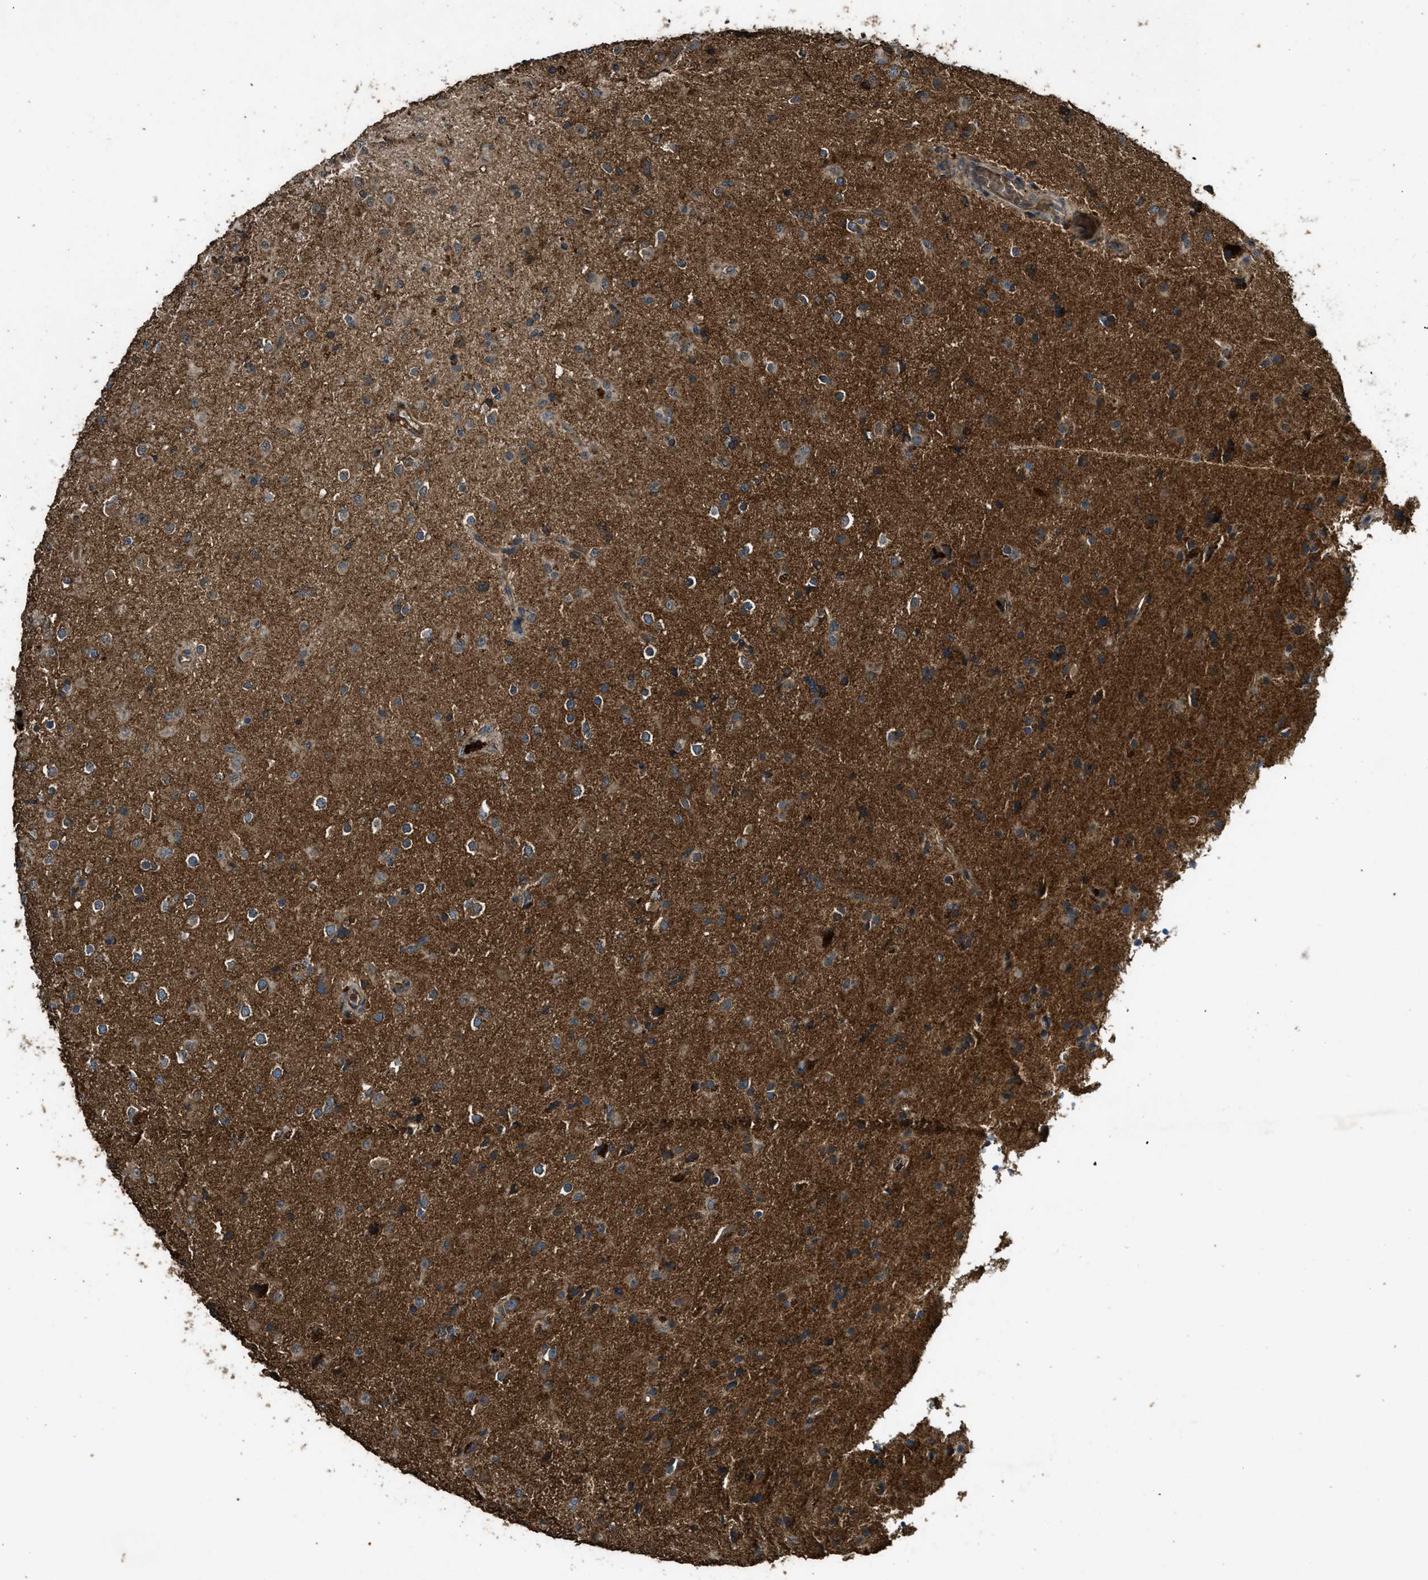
{"staining": {"intensity": "moderate", "quantity": ">75%", "location": "cytoplasmic/membranous"}, "tissue": "glioma", "cell_type": "Tumor cells", "image_type": "cancer", "snomed": [{"axis": "morphology", "description": "Glioma, malignant, Low grade"}, {"axis": "topography", "description": "Brain"}], "caption": "Tumor cells display medium levels of moderate cytoplasmic/membranous expression in about >75% of cells in human glioma. (Brightfield microscopy of DAB IHC at high magnification).", "gene": "MAP3K8", "patient": {"sex": "male", "age": 65}}